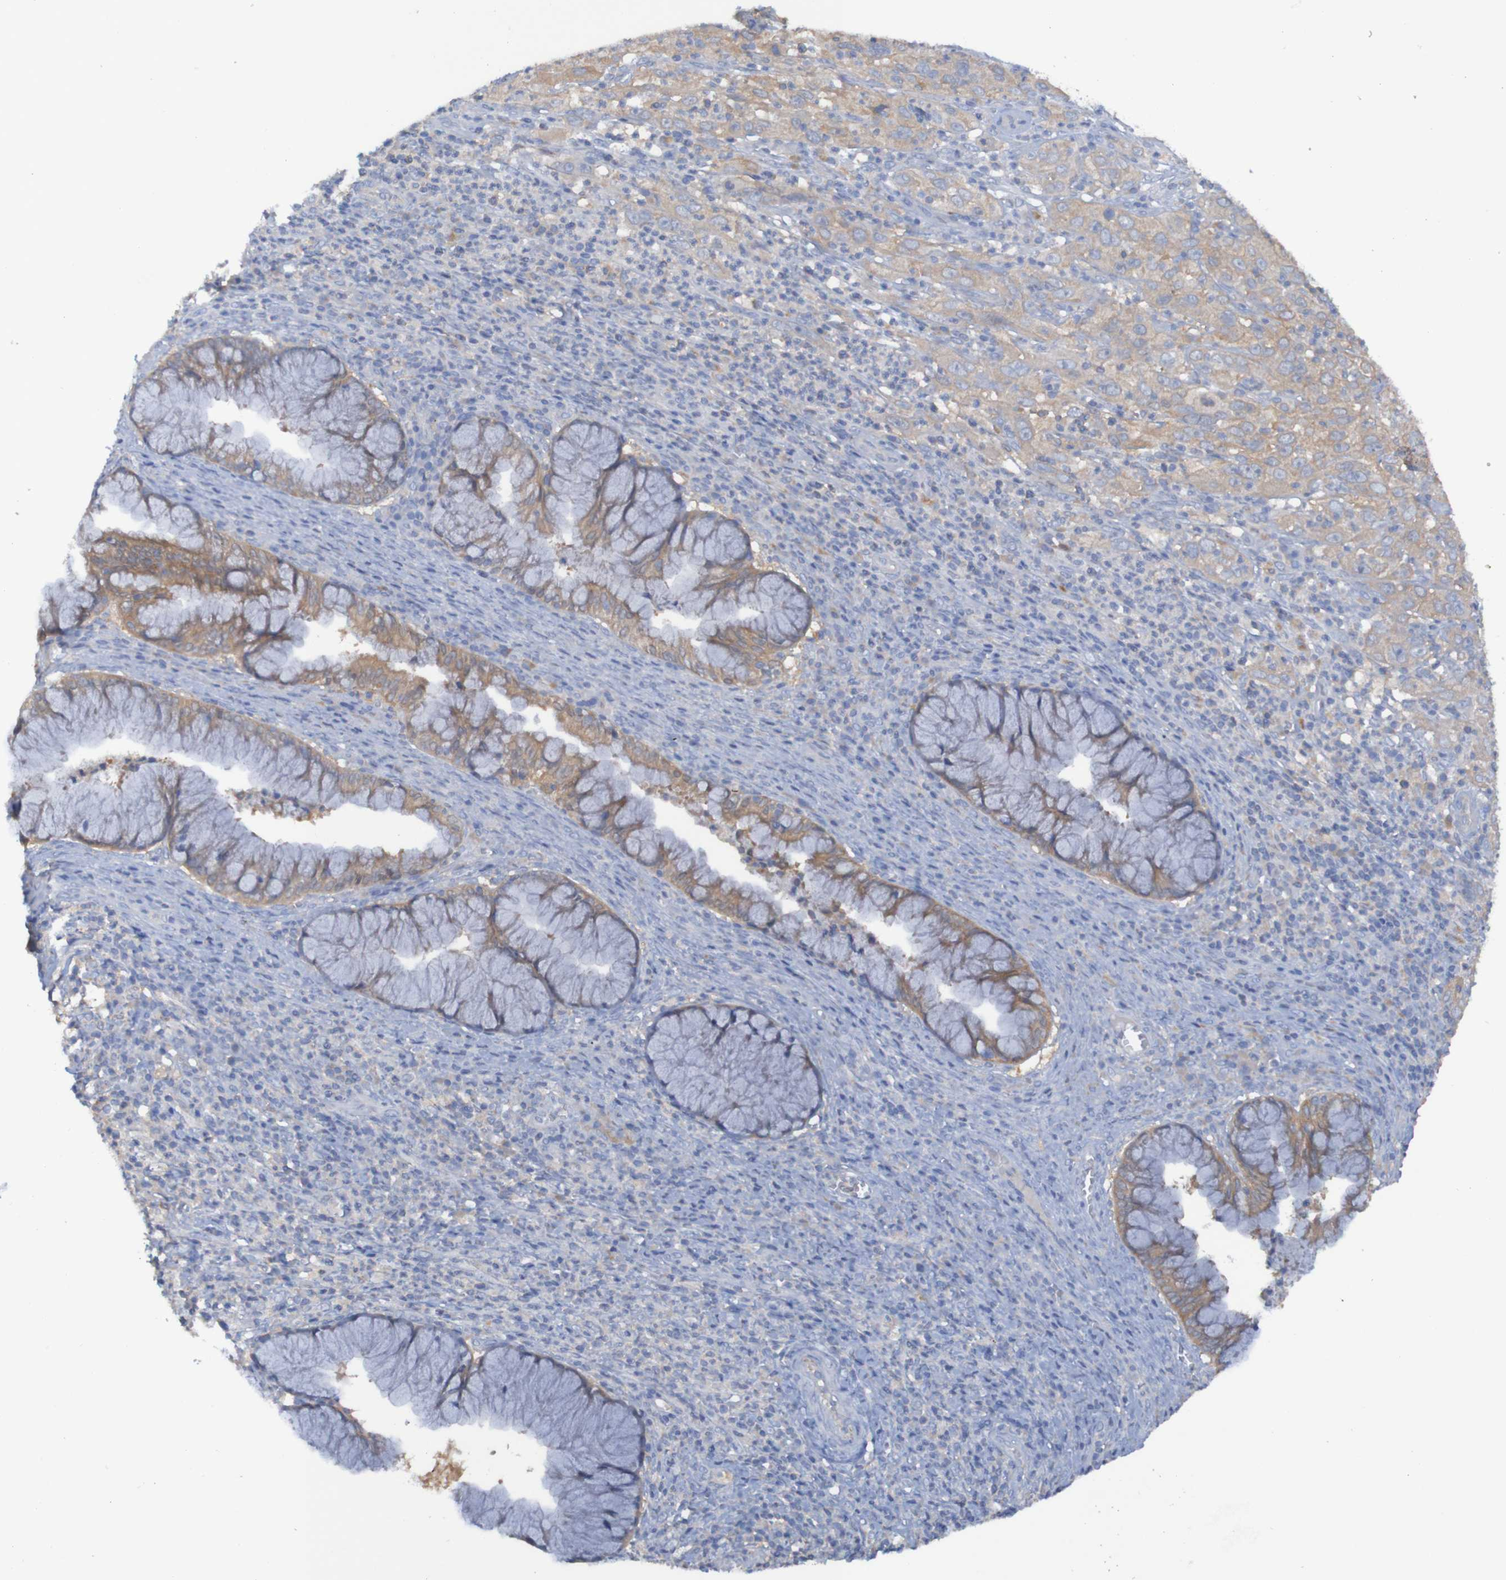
{"staining": {"intensity": "weak", "quantity": ">75%", "location": "cytoplasmic/membranous"}, "tissue": "cervical cancer", "cell_type": "Tumor cells", "image_type": "cancer", "snomed": [{"axis": "morphology", "description": "Squamous cell carcinoma, NOS"}, {"axis": "topography", "description": "Cervix"}], "caption": "IHC (DAB) staining of human cervical cancer exhibits weak cytoplasmic/membranous protein positivity in approximately >75% of tumor cells. (DAB IHC, brown staining for protein, blue staining for nuclei).", "gene": "ARHGEF16", "patient": {"sex": "female", "age": 32}}